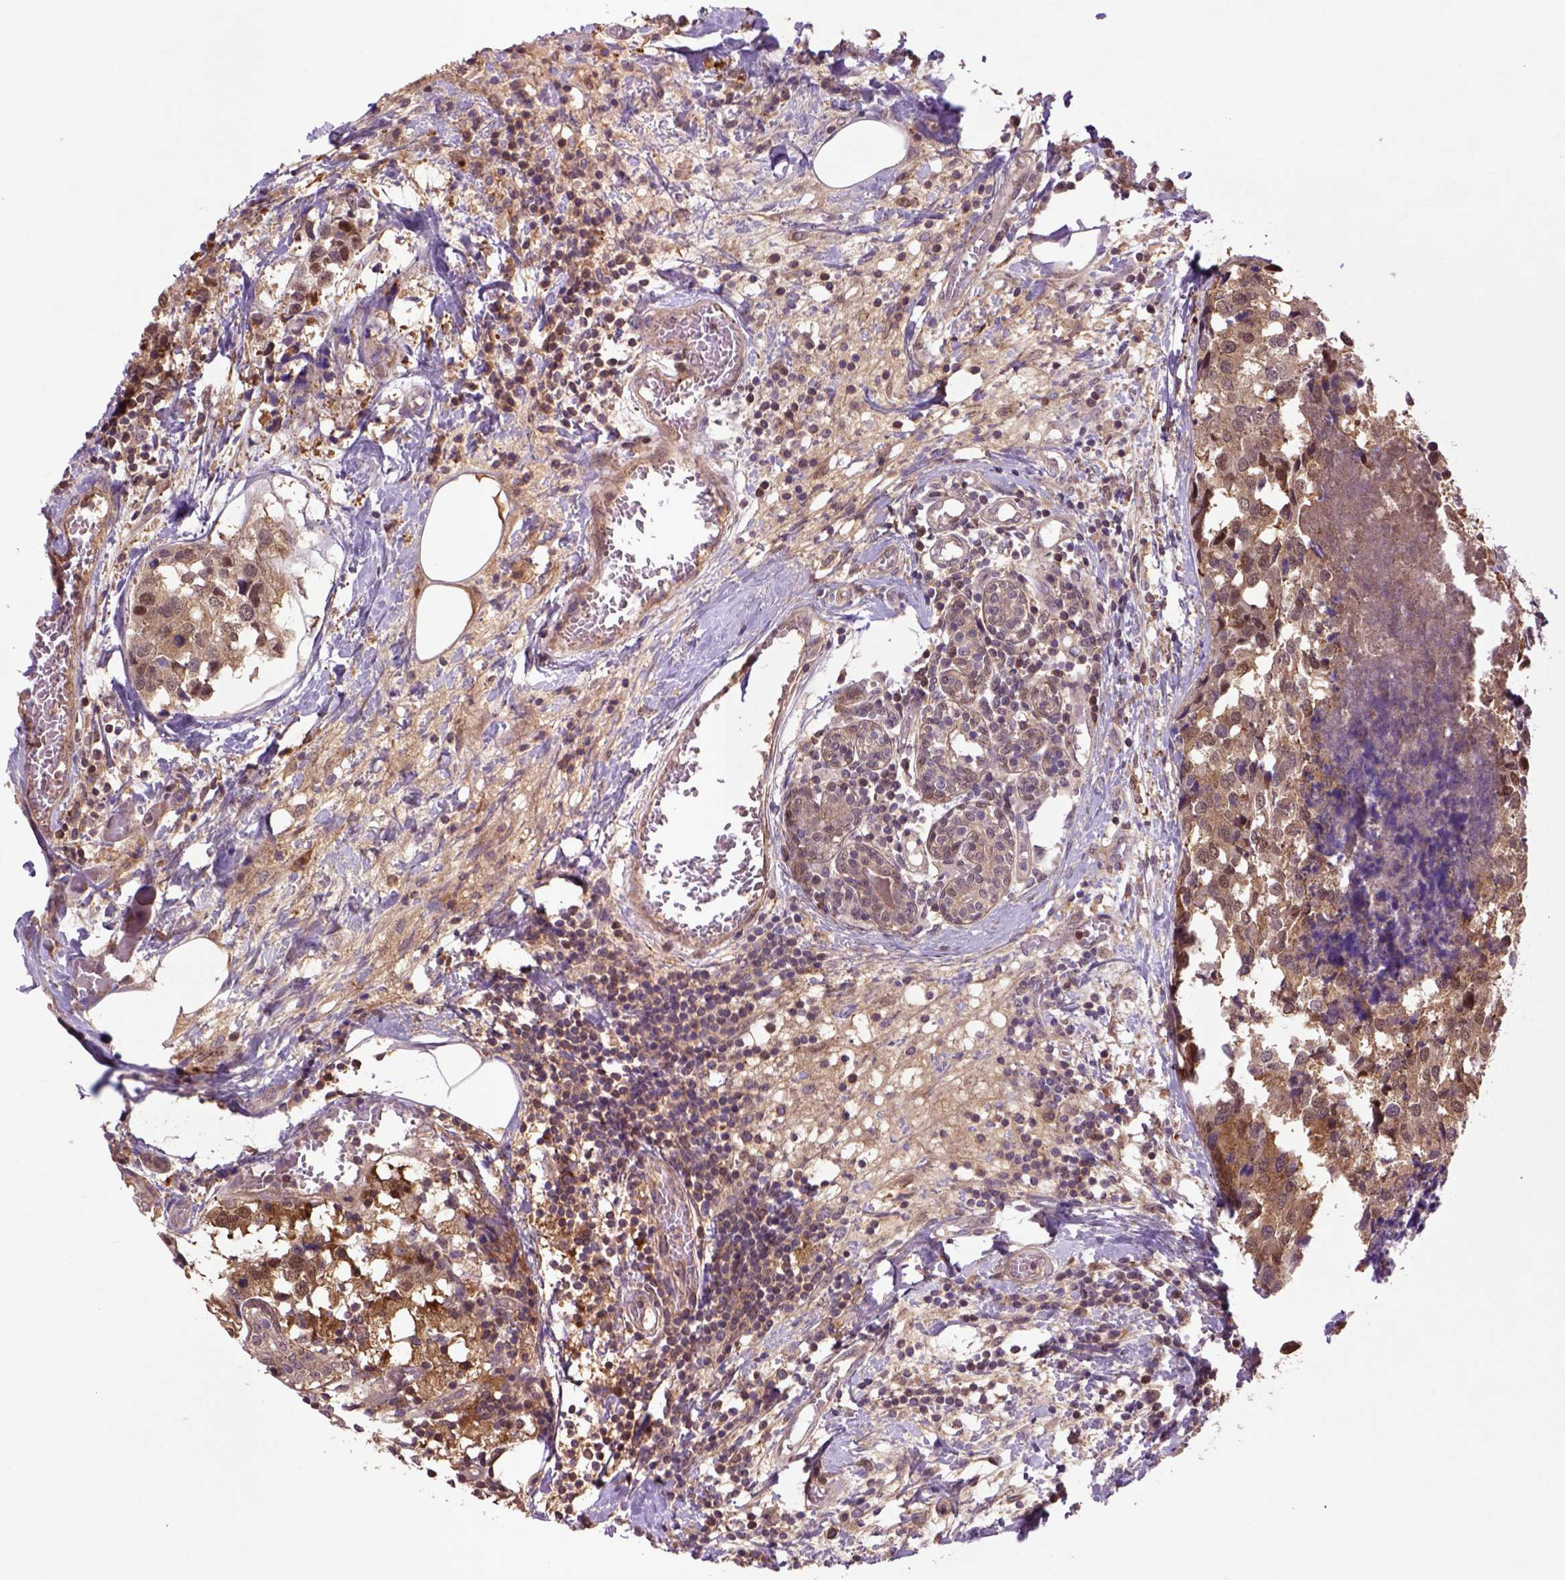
{"staining": {"intensity": "moderate", "quantity": ">75%", "location": "cytoplasmic/membranous,nuclear"}, "tissue": "breast cancer", "cell_type": "Tumor cells", "image_type": "cancer", "snomed": [{"axis": "morphology", "description": "Lobular carcinoma"}, {"axis": "topography", "description": "Breast"}], "caption": "Human breast cancer (lobular carcinoma) stained with a protein marker reveals moderate staining in tumor cells.", "gene": "HSPBP1", "patient": {"sex": "female", "age": 59}}